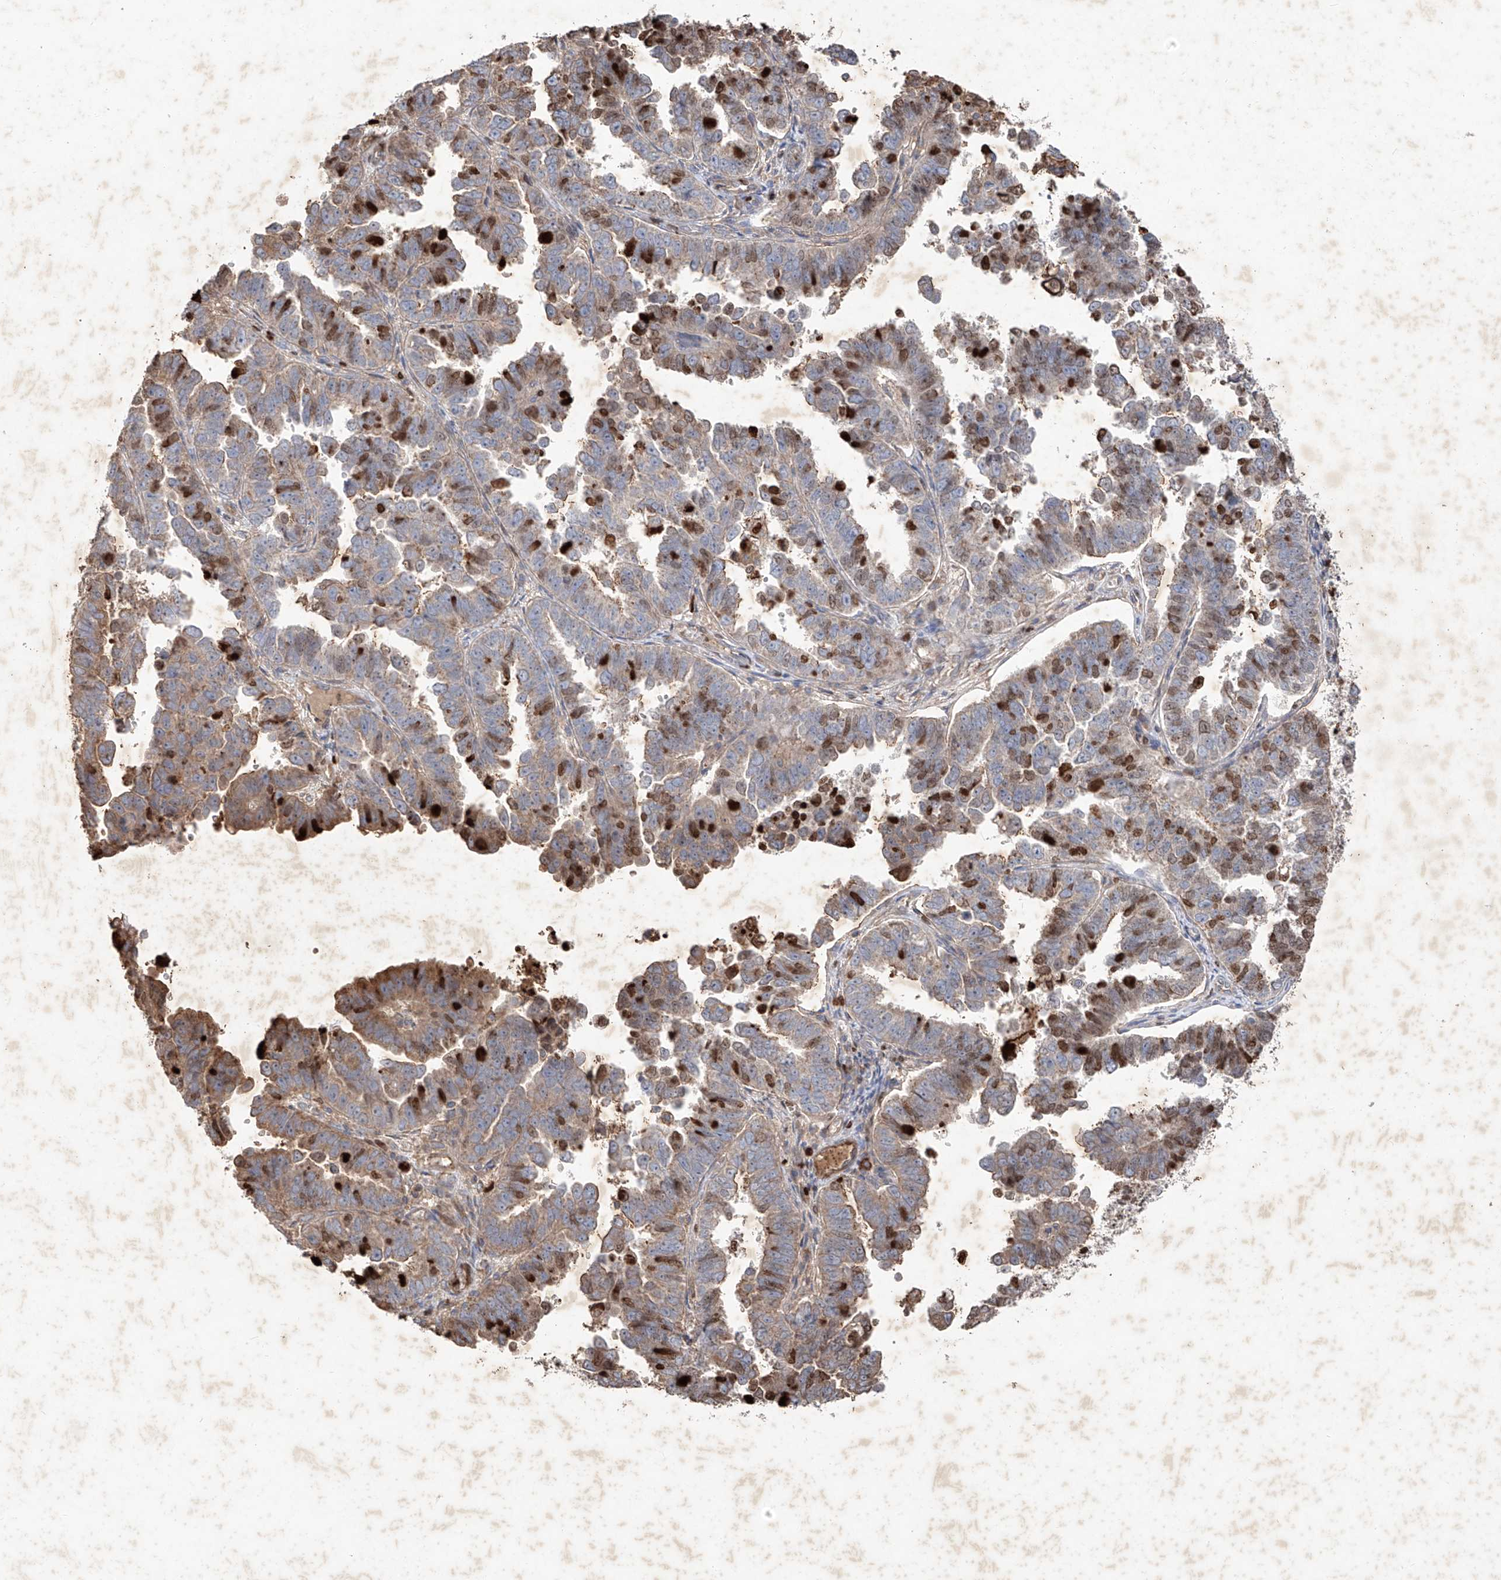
{"staining": {"intensity": "moderate", "quantity": "25%-75%", "location": "cytoplasmic/membranous,nuclear"}, "tissue": "endometrial cancer", "cell_type": "Tumor cells", "image_type": "cancer", "snomed": [{"axis": "morphology", "description": "Adenocarcinoma, NOS"}, {"axis": "topography", "description": "Endometrium"}], "caption": "Endometrial cancer (adenocarcinoma) tissue displays moderate cytoplasmic/membranous and nuclear positivity in approximately 25%-75% of tumor cells, visualized by immunohistochemistry.", "gene": "EDN1", "patient": {"sex": "female", "age": 75}}